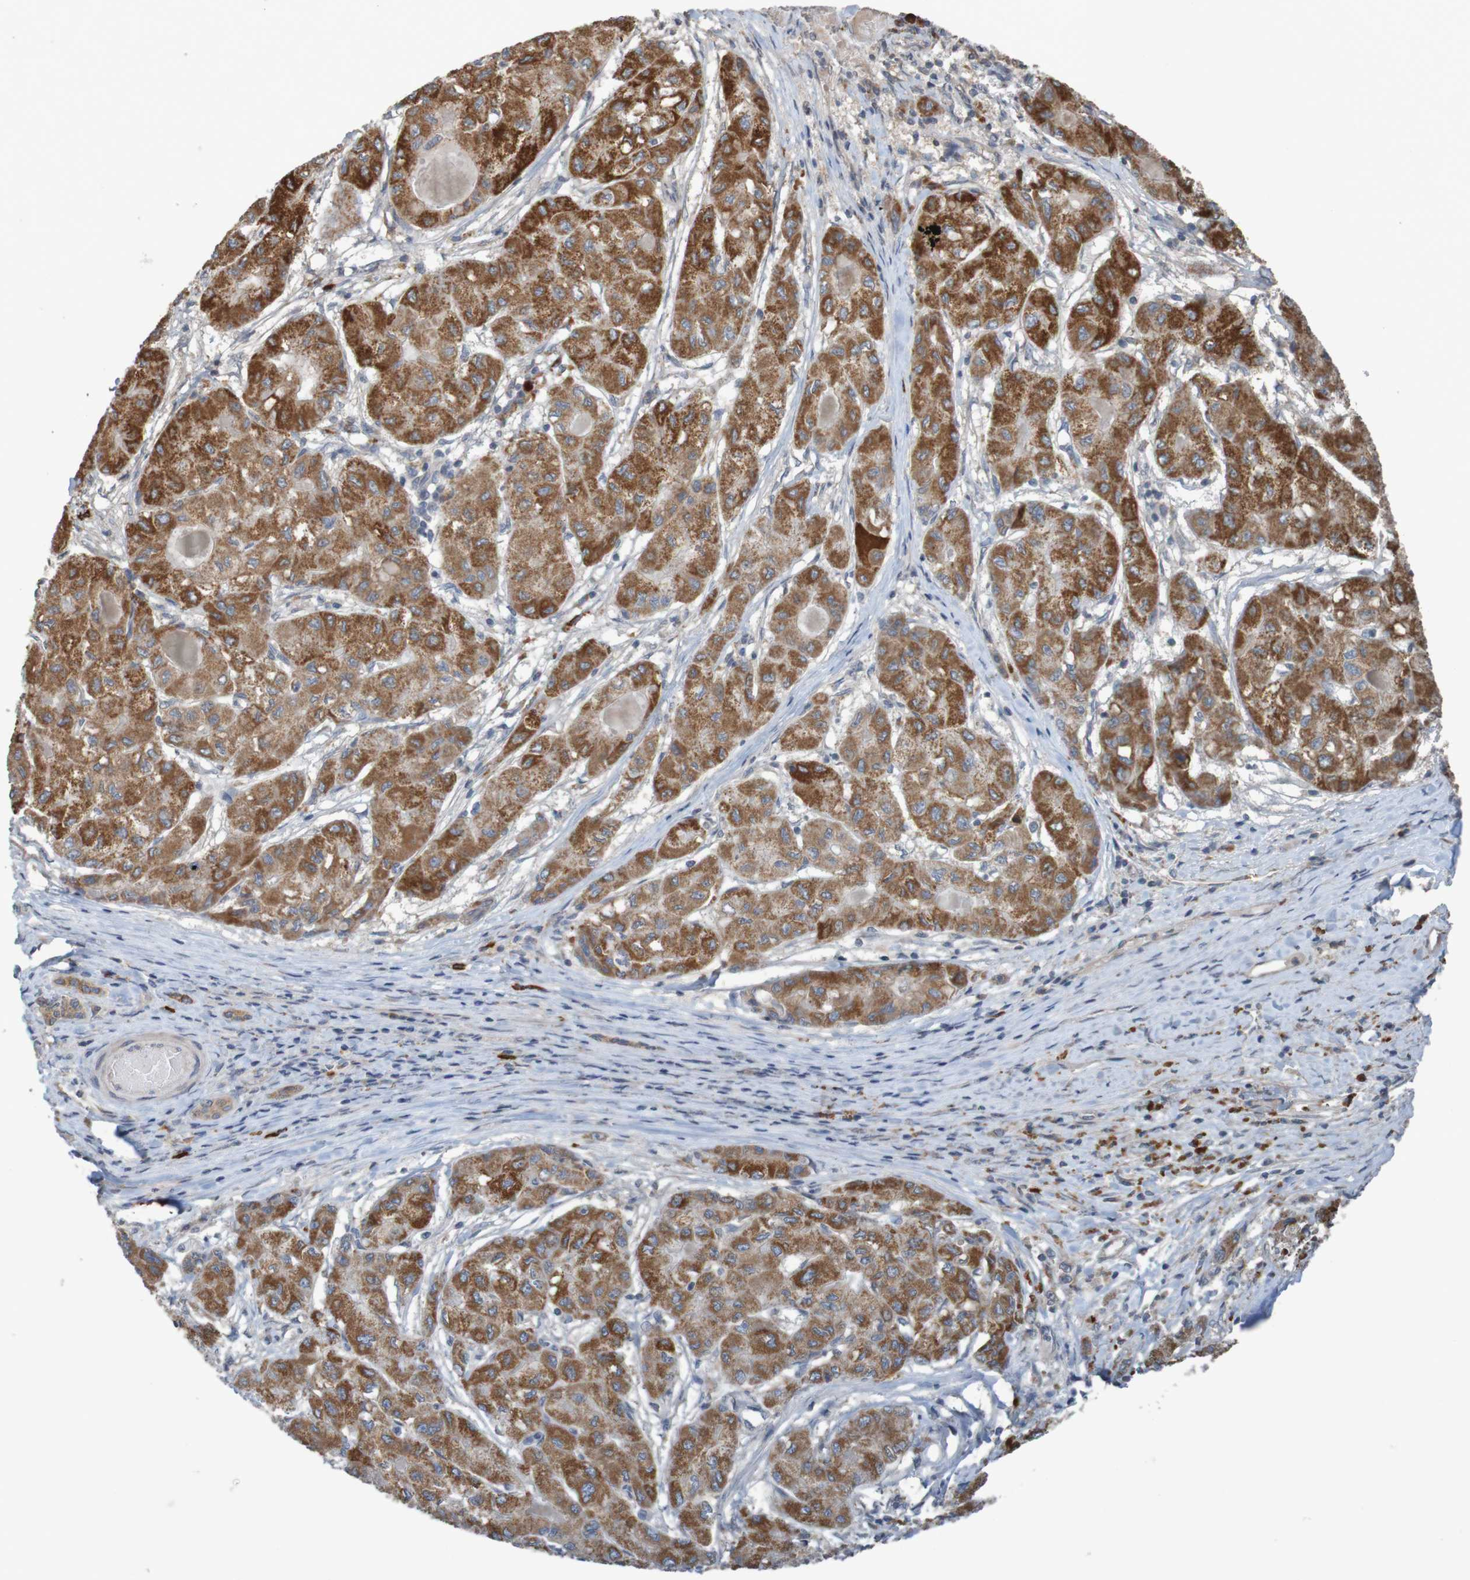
{"staining": {"intensity": "strong", "quantity": ">75%", "location": "cytoplasmic/membranous"}, "tissue": "liver cancer", "cell_type": "Tumor cells", "image_type": "cancer", "snomed": [{"axis": "morphology", "description": "Carcinoma, Hepatocellular, NOS"}, {"axis": "topography", "description": "Liver"}], "caption": "Protein expression analysis of hepatocellular carcinoma (liver) displays strong cytoplasmic/membranous expression in approximately >75% of tumor cells.", "gene": "B3GAT2", "patient": {"sex": "male", "age": 80}}